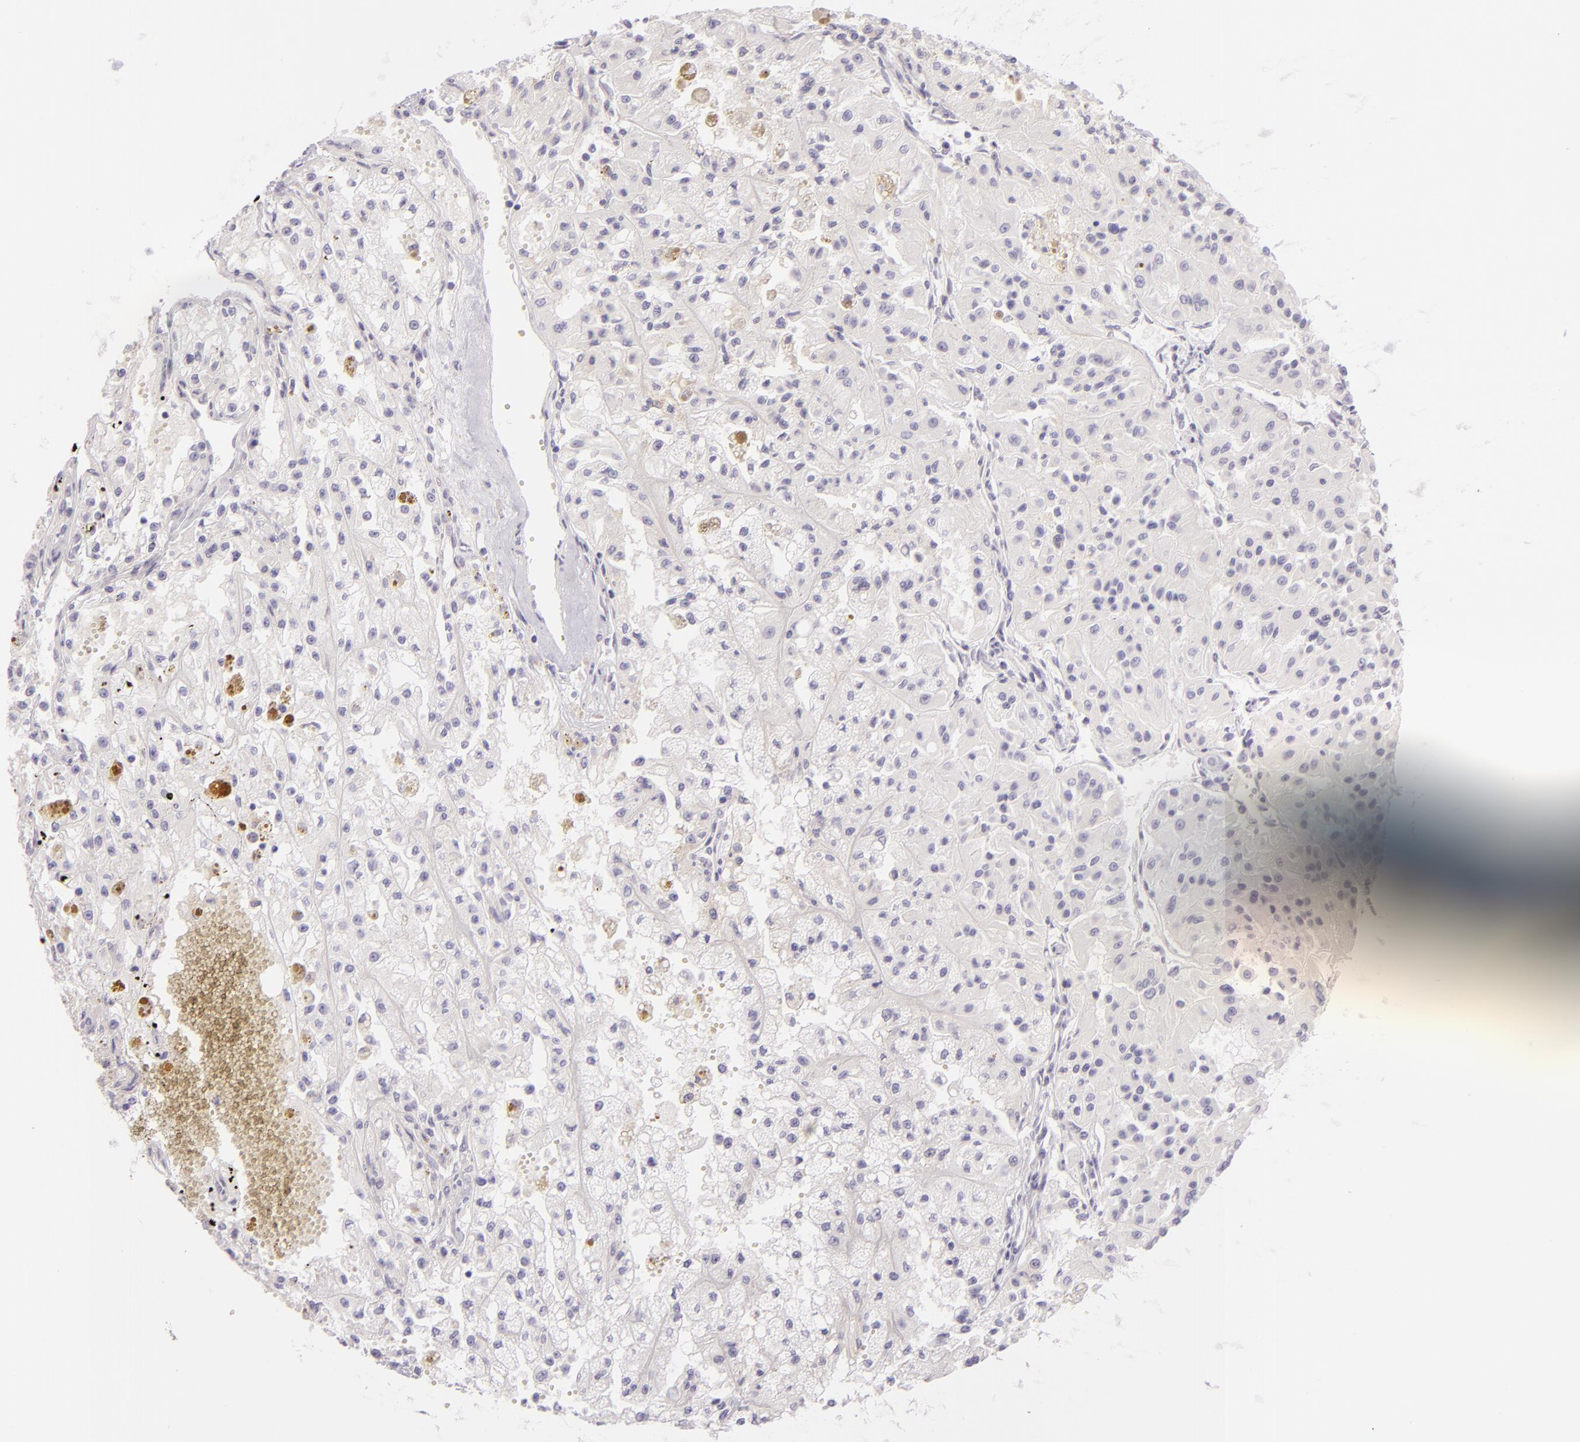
{"staining": {"intensity": "negative", "quantity": "none", "location": "none"}, "tissue": "renal cancer", "cell_type": "Tumor cells", "image_type": "cancer", "snomed": [{"axis": "morphology", "description": "Adenocarcinoma, NOS"}, {"axis": "topography", "description": "Kidney"}], "caption": "Photomicrograph shows no protein positivity in tumor cells of adenocarcinoma (renal) tissue.", "gene": "ZC3H7B", "patient": {"sex": "male", "age": 78}}